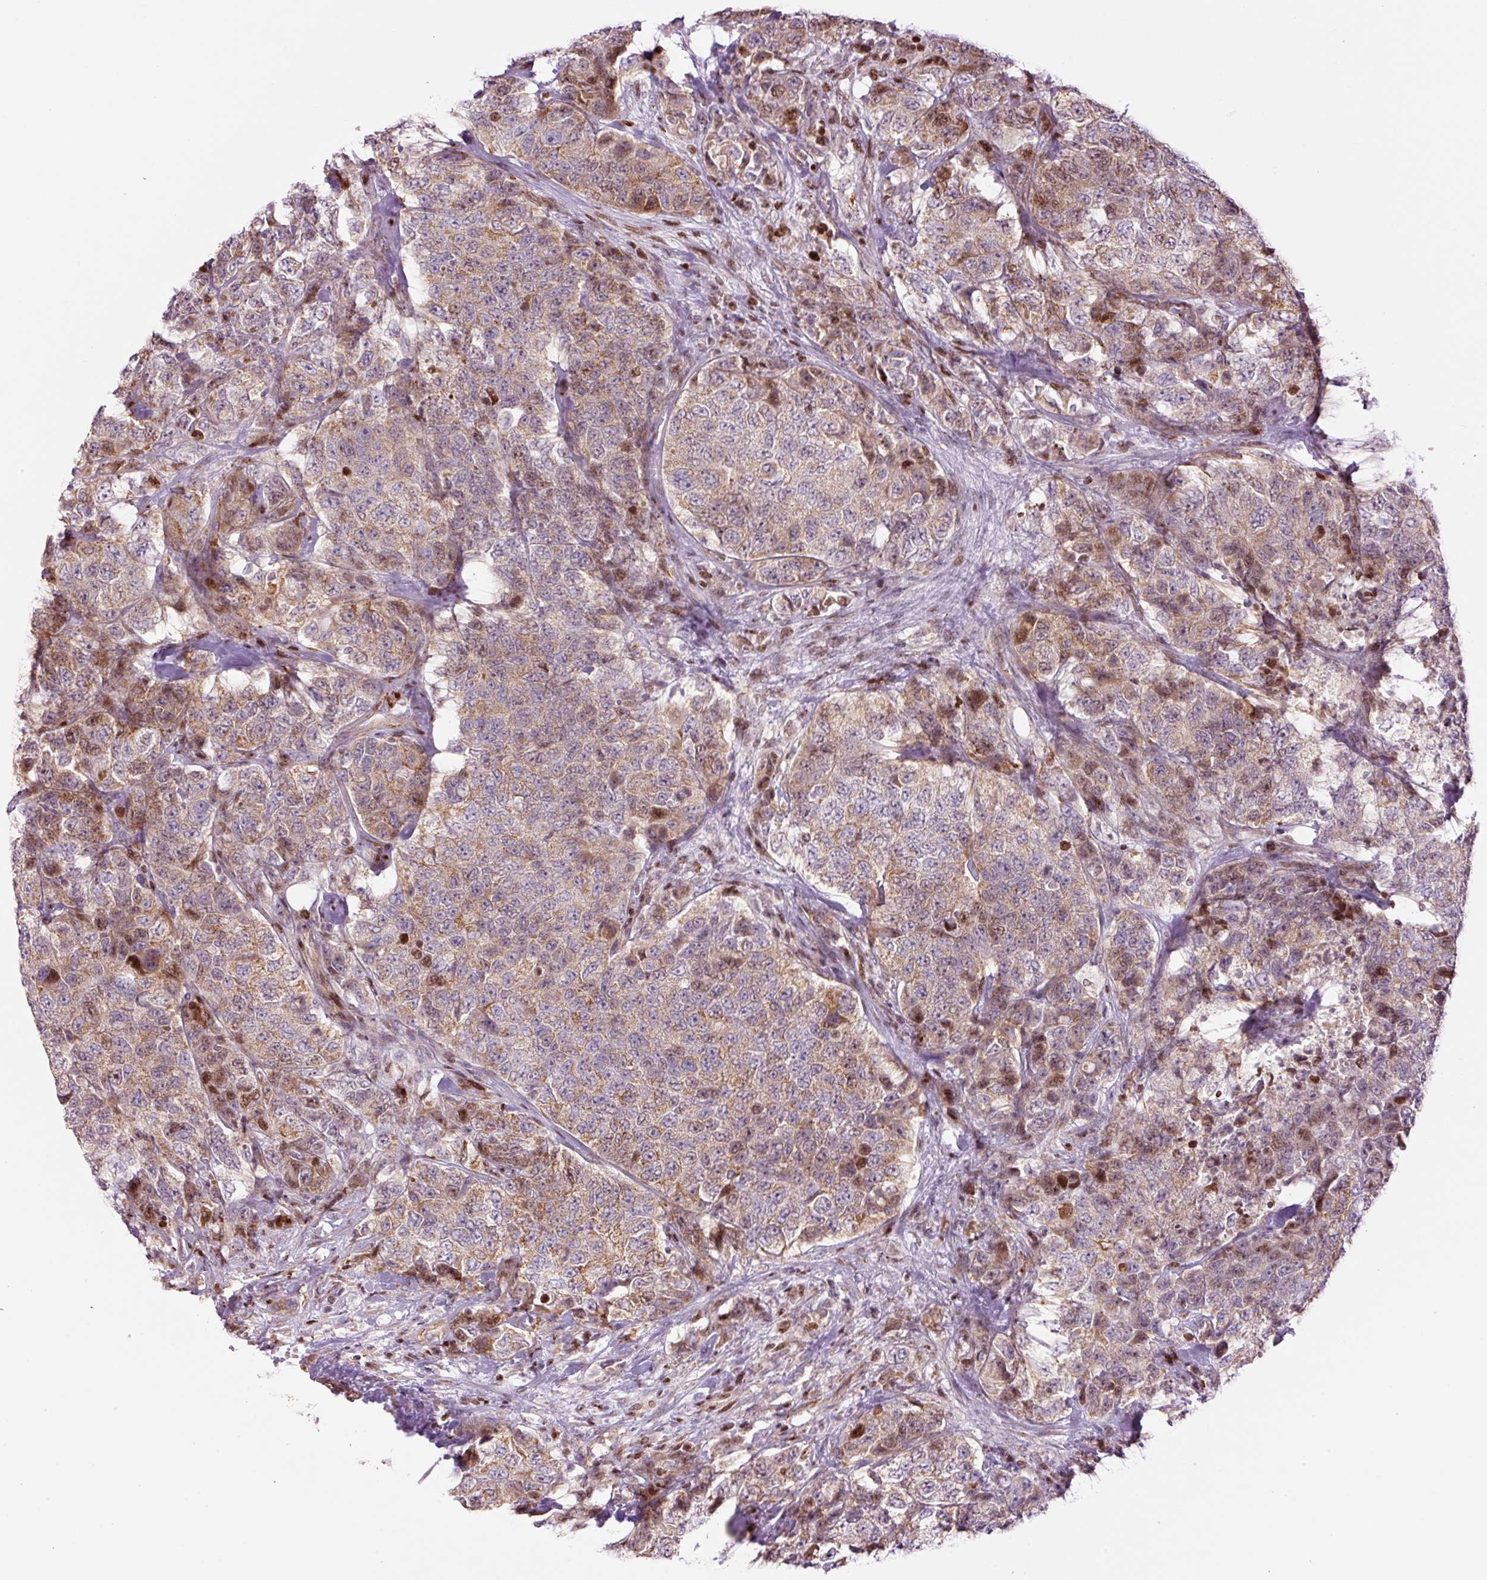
{"staining": {"intensity": "weak", "quantity": "25%-75%", "location": "cytoplasmic/membranous,nuclear"}, "tissue": "urothelial cancer", "cell_type": "Tumor cells", "image_type": "cancer", "snomed": [{"axis": "morphology", "description": "Urothelial carcinoma, High grade"}, {"axis": "topography", "description": "Urinary bladder"}], "caption": "DAB immunohistochemical staining of human urothelial cancer shows weak cytoplasmic/membranous and nuclear protein staining in about 25%-75% of tumor cells.", "gene": "TMEM8B", "patient": {"sex": "female", "age": 78}}